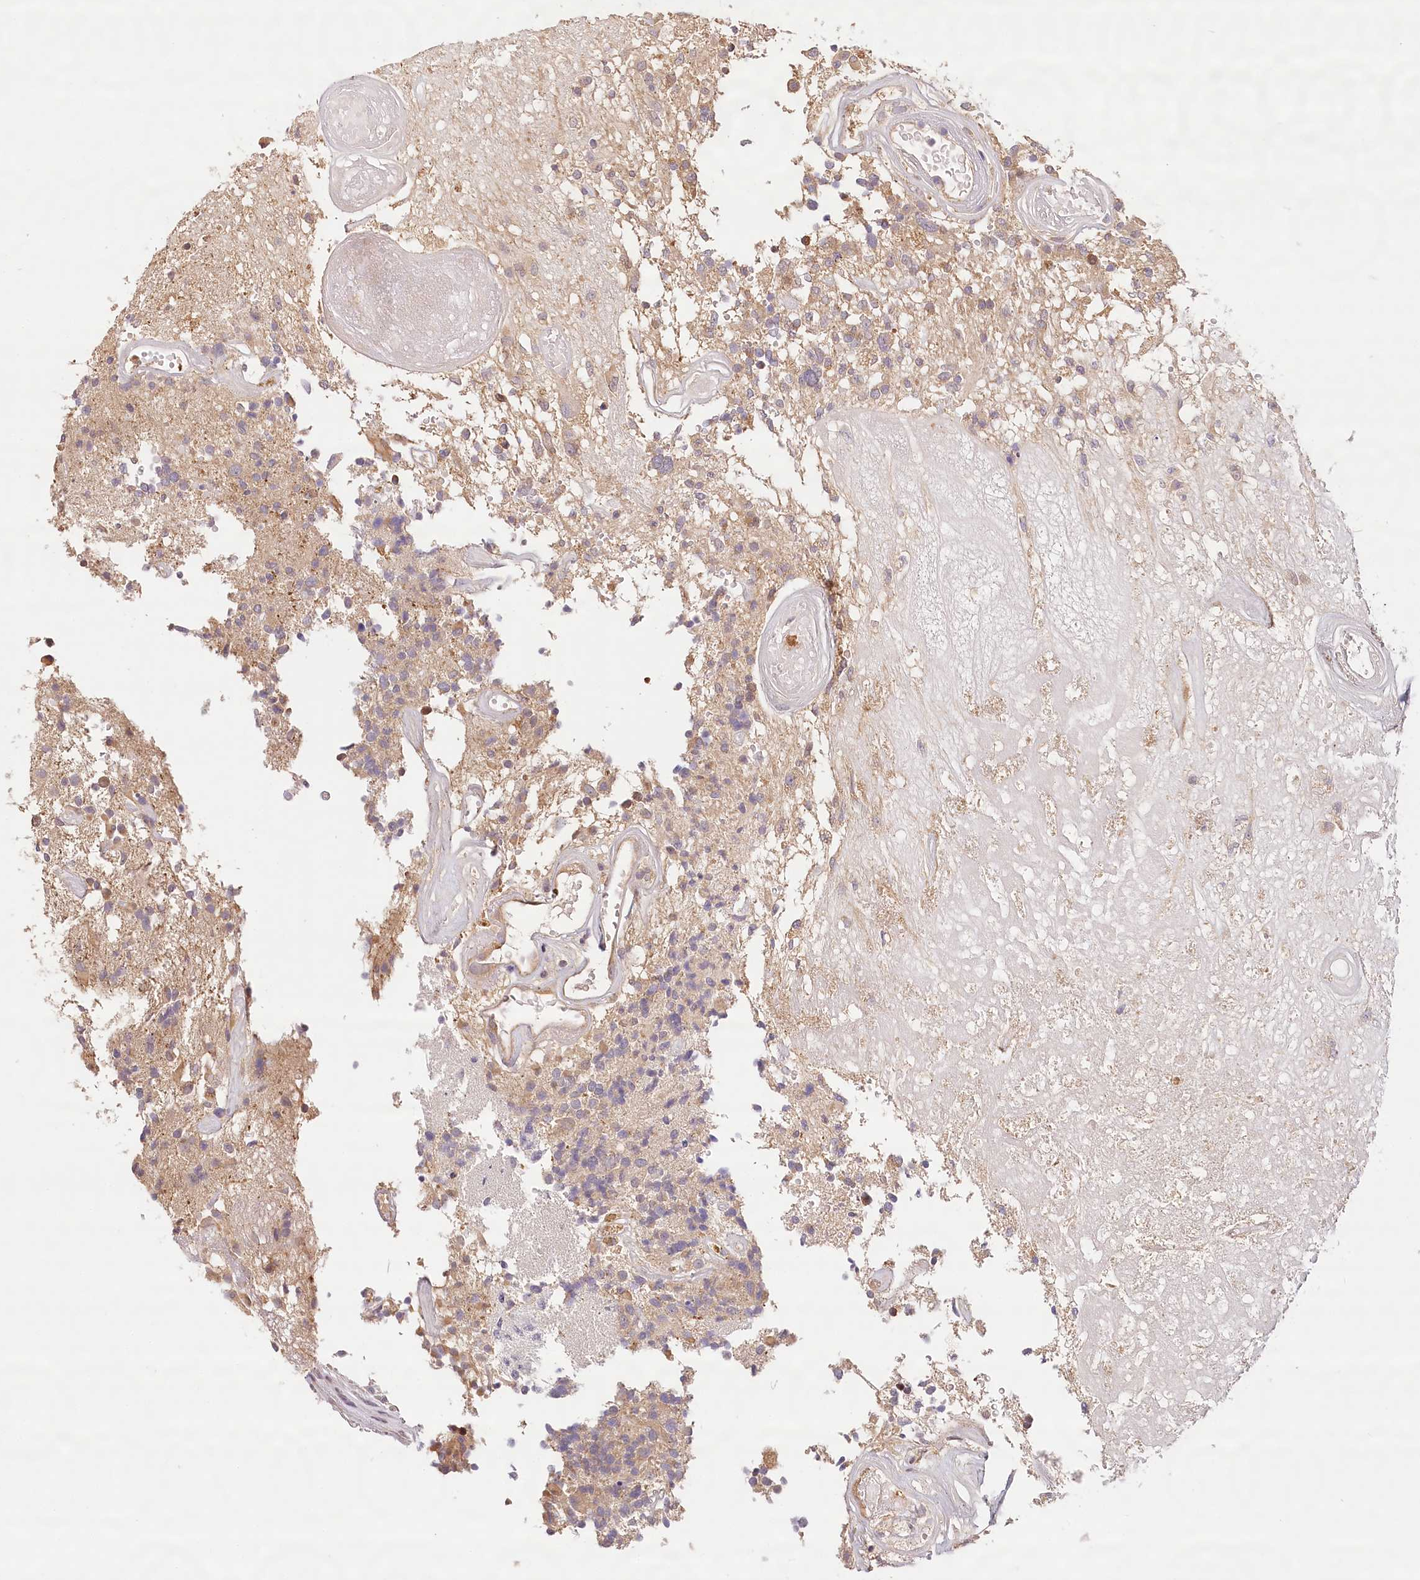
{"staining": {"intensity": "negative", "quantity": "none", "location": "none"}, "tissue": "glioma", "cell_type": "Tumor cells", "image_type": "cancer", "snomed": [{"axis": "morphology", "description": "Glioma, malignant, High grade"}, {"axis": "morphology", "description": "Glioblastoma, NOS"}, {"axis": "topography", "description": "Brain"}], "caption": "A micrograph of glioblastoma stained for a protein displays no brown staining in tumor cells.", "gene": "LSS", "patient": {"sex": "male", "age": 60}}